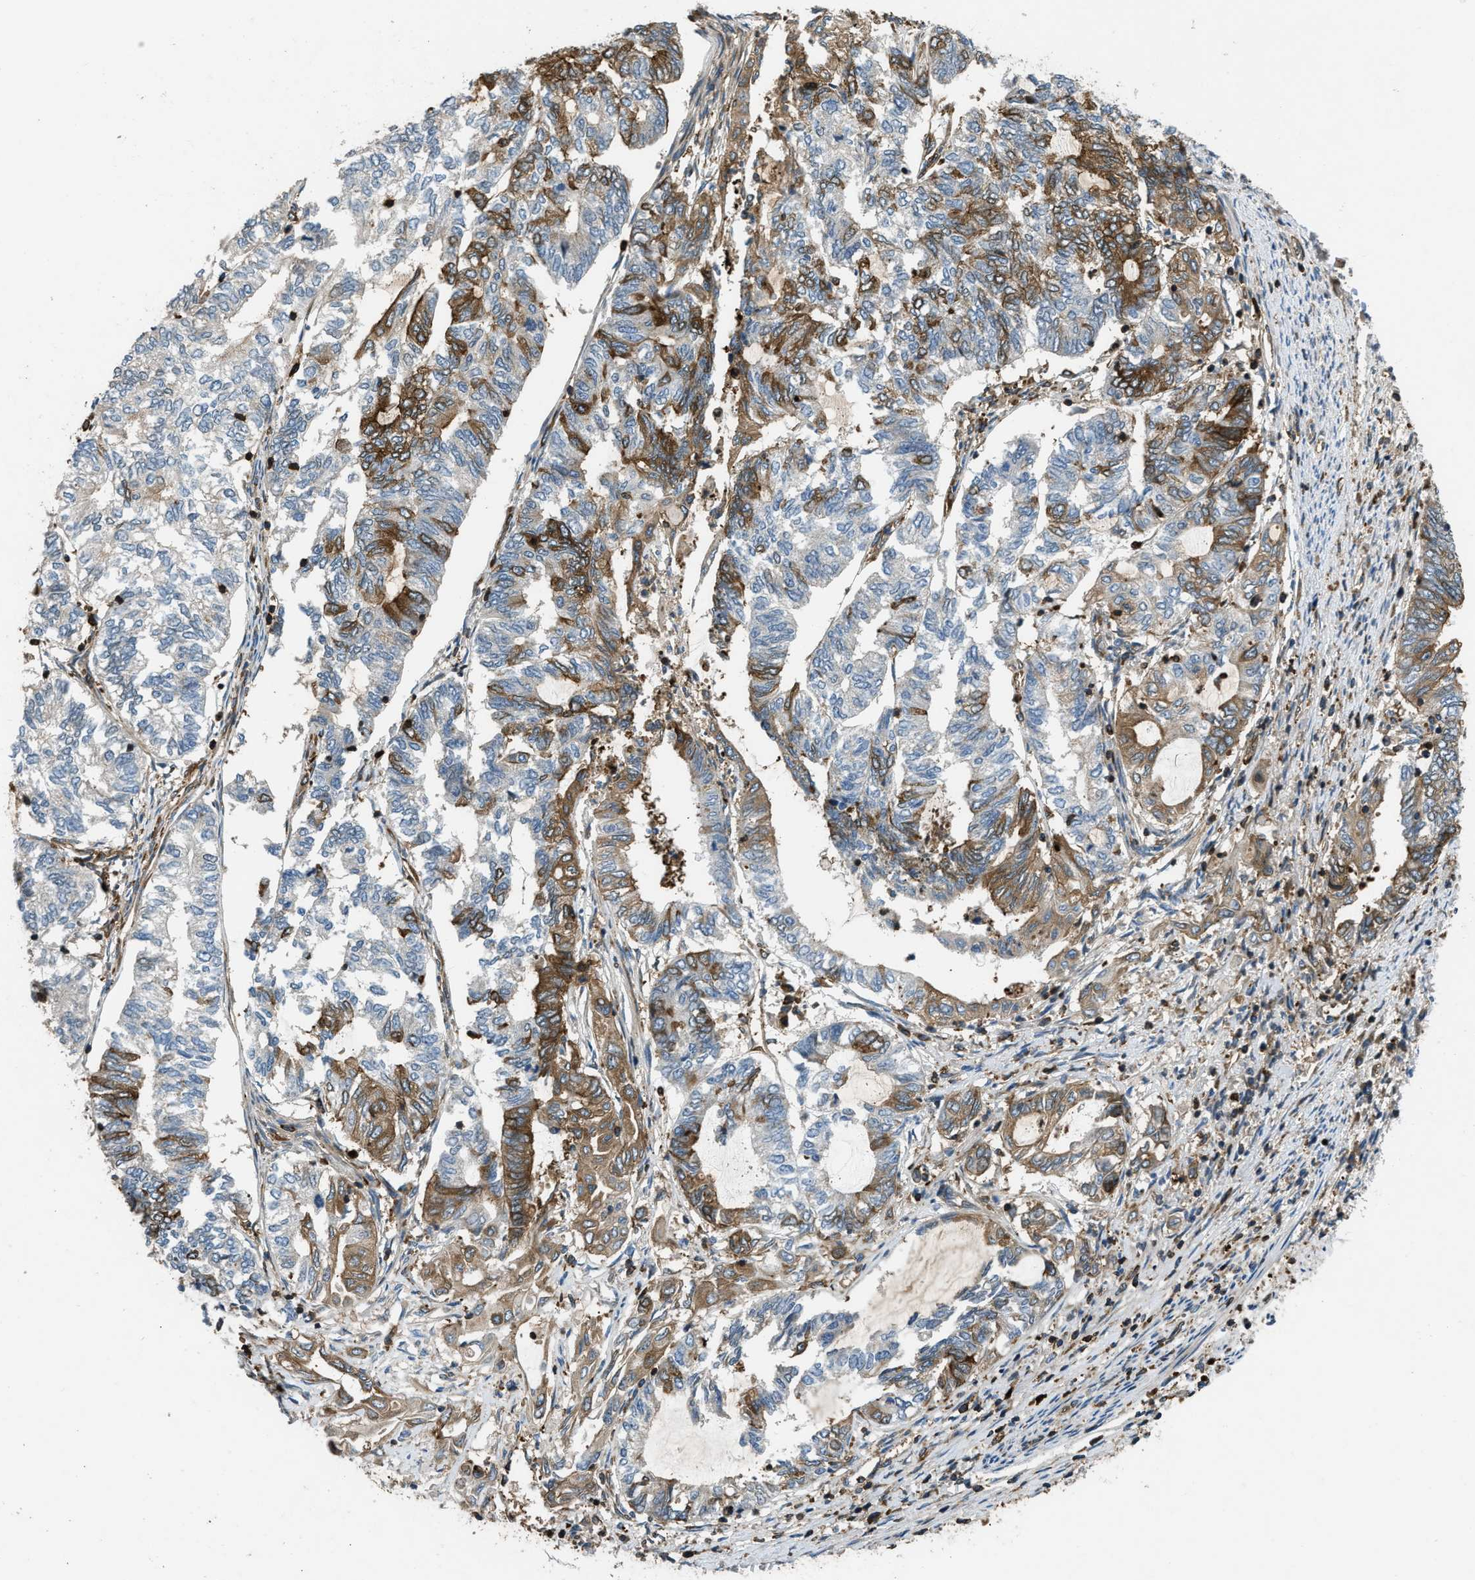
{"staining": {"intensity": "strong", "quantity": "<25%", "location": "cytoplasmic/membranous"}, "tissue": "endometrial cancer", "cell_type": "Tumor cells", "image_type": "cancer", "snomed": [{"axis": "morphology", "description": "Adenocarcinoma, NOS"}, {"axis": "topography", "description": "Uterus"}, {"axis": "topography", "description": "Endometrium"}], "caption": "Immunohistochemical staining of human endometrial adenocarcinoma exhibits medium levels of strong cytoplasmic/membranous protein positivity in approximately <25% of tumor cells.", "gene": "RASGRF2", "patient": {"sex": "female", "age": 70}}